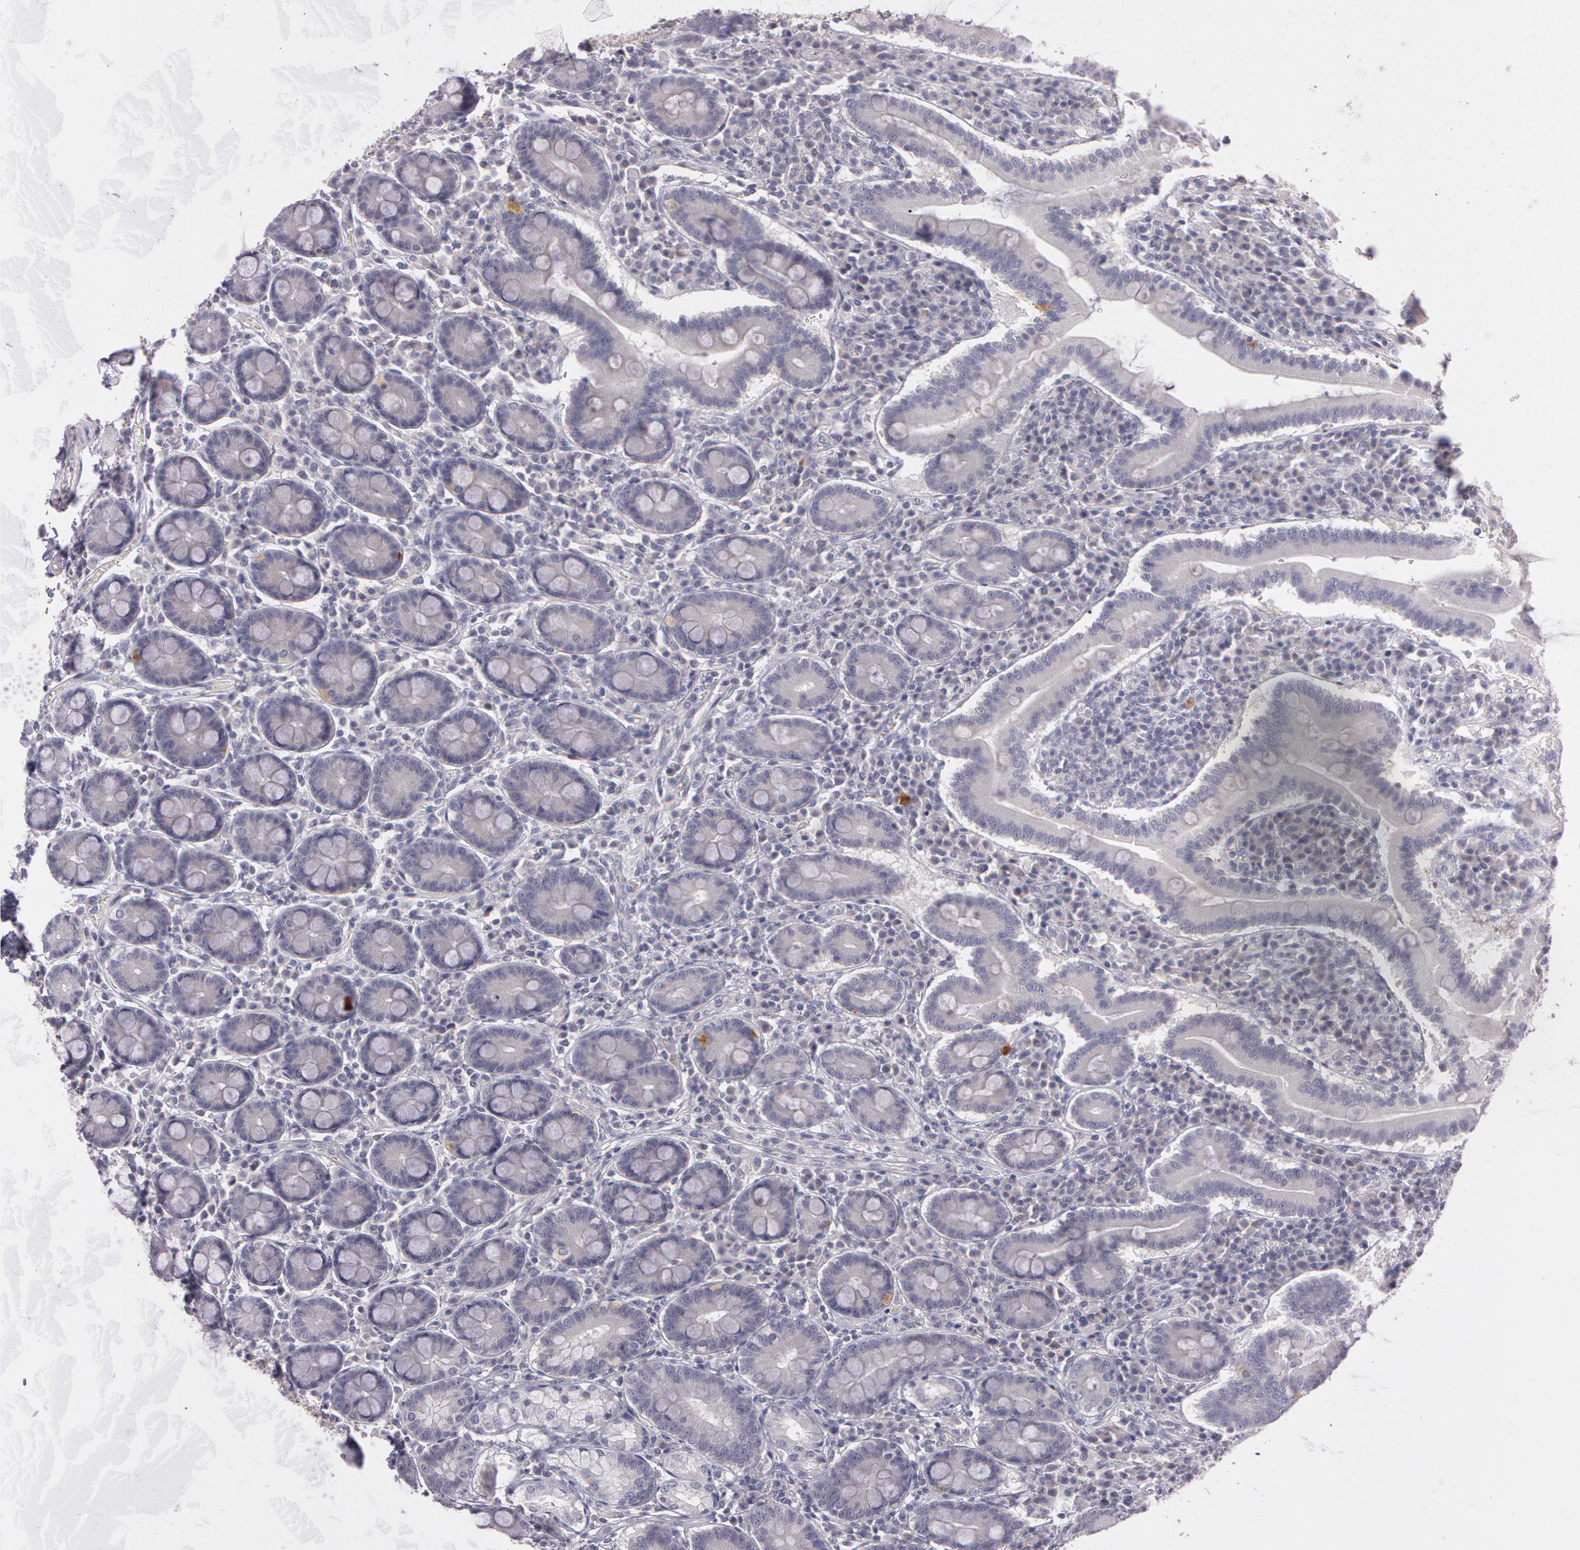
{"staining": {"intensity": "weak", "quantity": "<25%", "location": "cytoplasmic/membranous"}, "tissue": "duodenum", "cell_type": "Glandular cells", "image_type": "normal", "snomed": [{"axis": "morphology", "description": "Normal tissue, NOS"}, {"axis": "topography", "description": "Duodenum"}], "caption": "This image is of normal duodenum stained with immunohistochemistry to label a protein in brown with the nuclei are counter-stained blue. There is no positivity in glandular cells.", "gene": "MXRA5", "patient": {"sex": "male", "age": 50}}